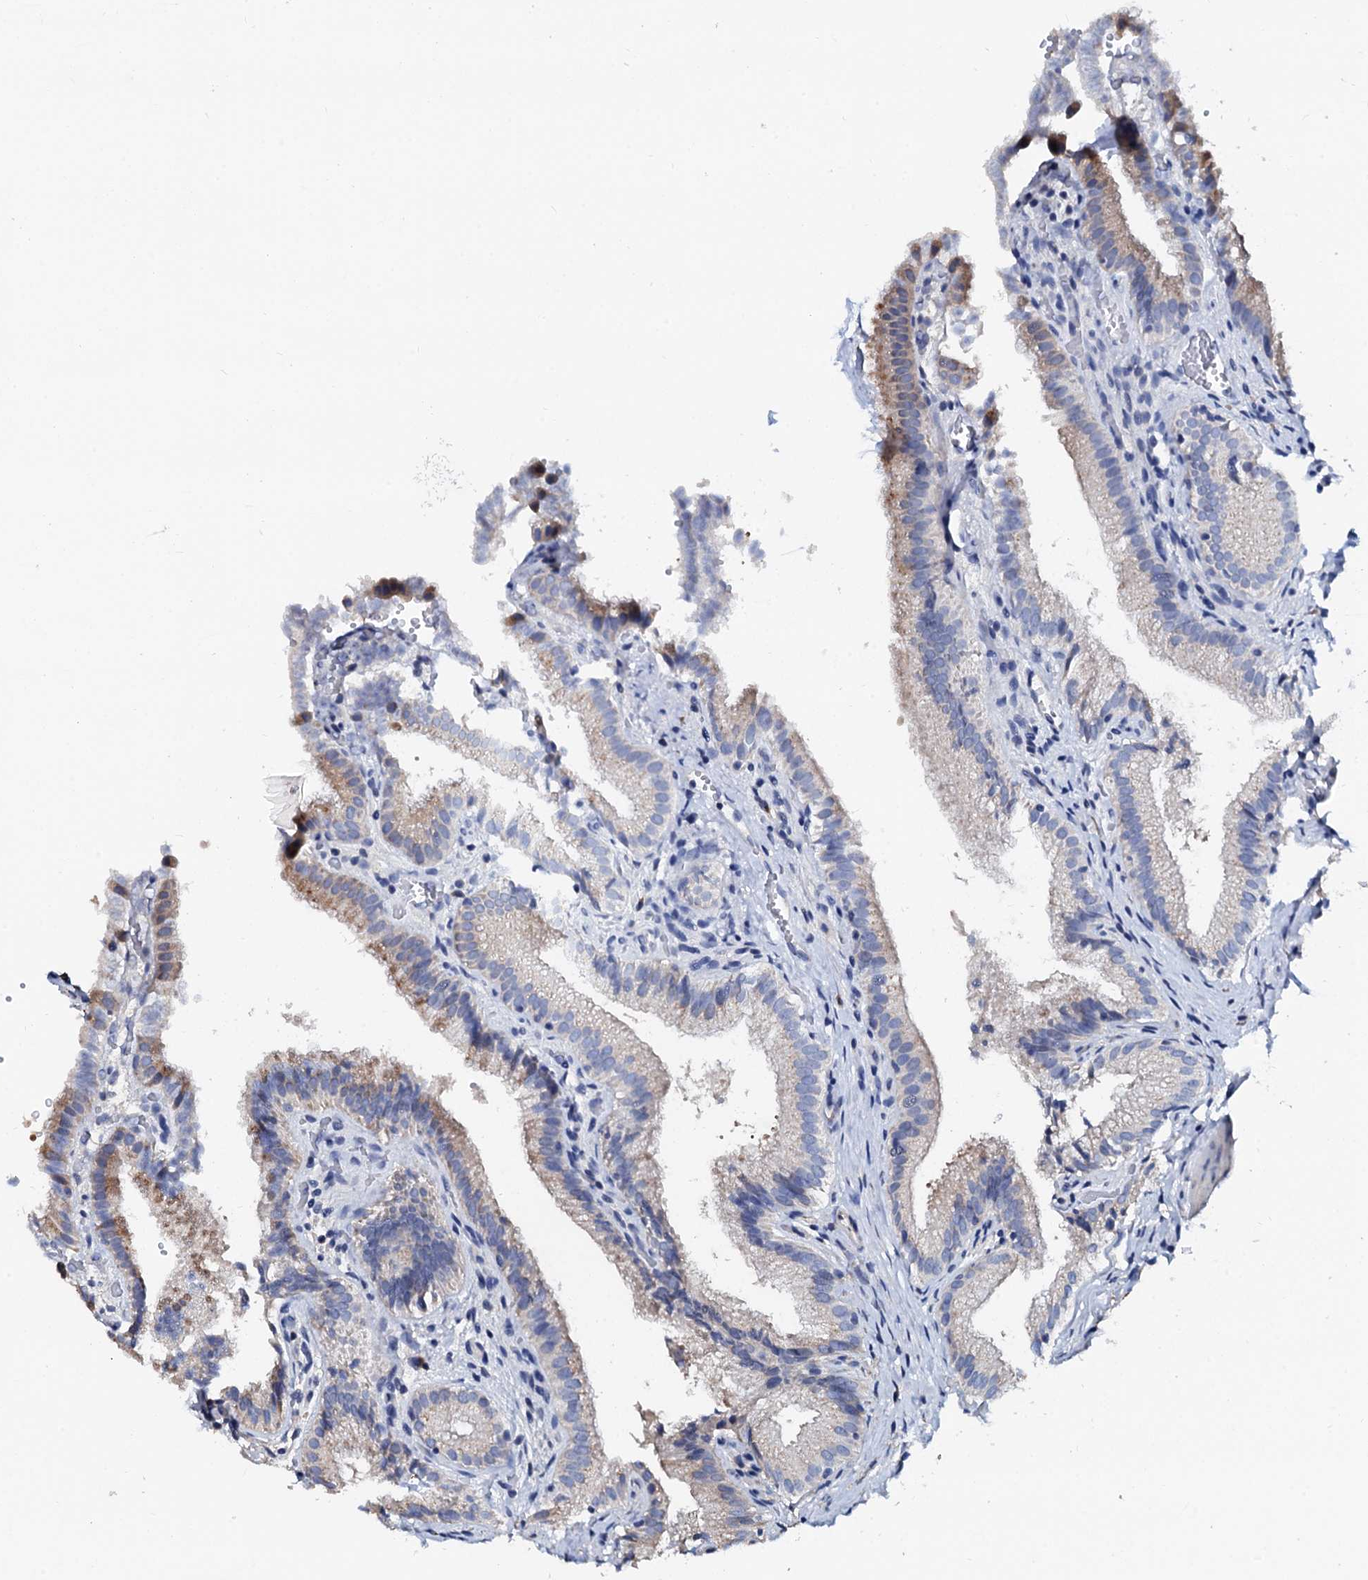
{"staining": {"intensity": "weak", "quantity": "<25%", "location": "cytoplasmic/membranous"}, "tissue": "gallbladder", "cell_type": "Glandular cells", "image_type": "normal", "snomed": [{"axis": "morphology", "description": "Normal tissue, NOS"}, {"axis": "topography", "description": "Gallbladder"}], "caption": "A photomicrograph of human gallbladder is negative for staining in glandular cells.", "gene": "AKAP3", "patient": {"sex": "female", "age": 30}}